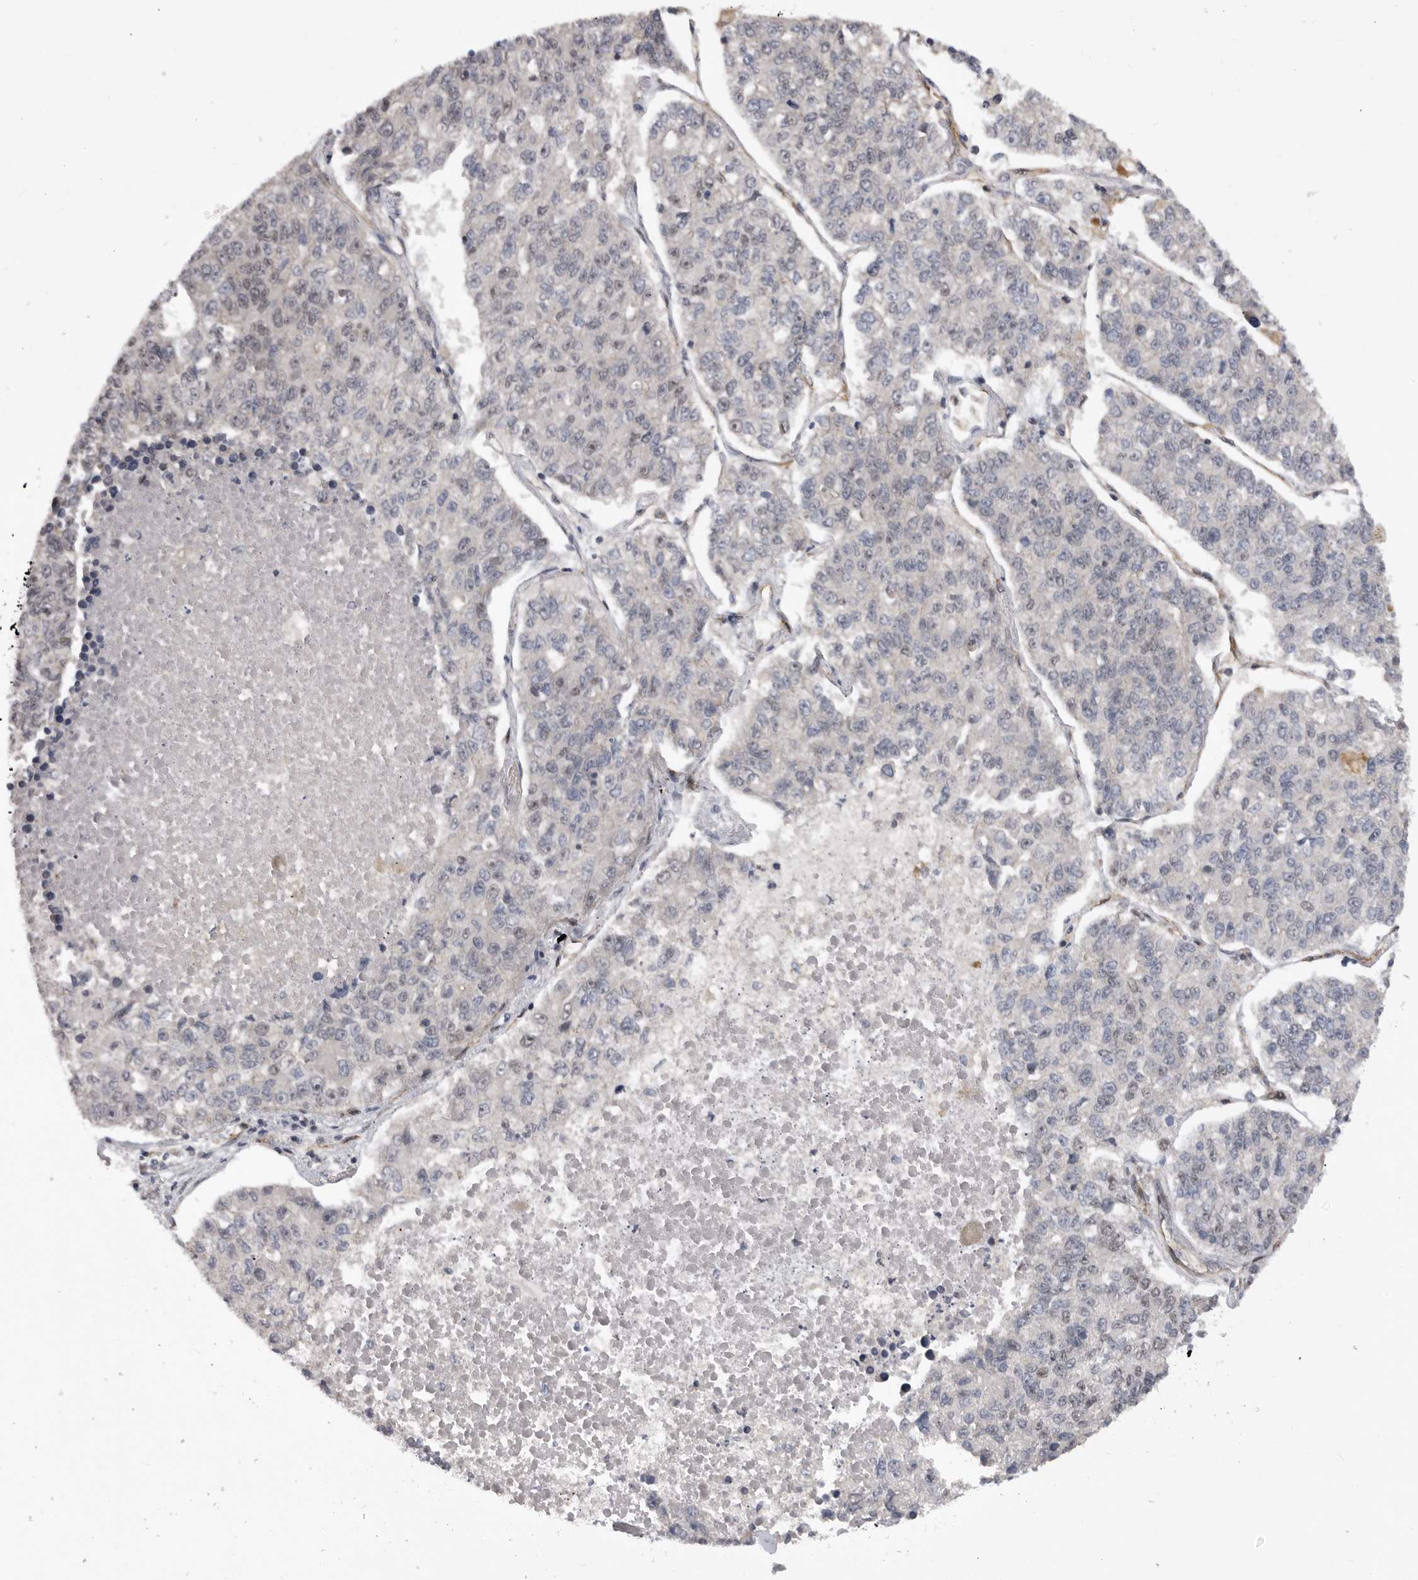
{"staining": {"intensity": "negative", "quantity": "none", "location": "none"}, "tissue": "lung cancer", "cell_type": "Tumor cells", "image_type": "cancer", "snomed": [{"axis": "morphology", "description": "Adenocarcinoma, NOS"}, {"axis": "topography", "description": "Lung"}], "caption": "IHC histopathology image of neoplastic tissue: lung cancer stained with DAB (3,3'-diaminobenzidine) demonstrates no significant protein expression in tumor cells.", "gene": "PPP1R8", "patient": {"sex": "male", "age": 49}}